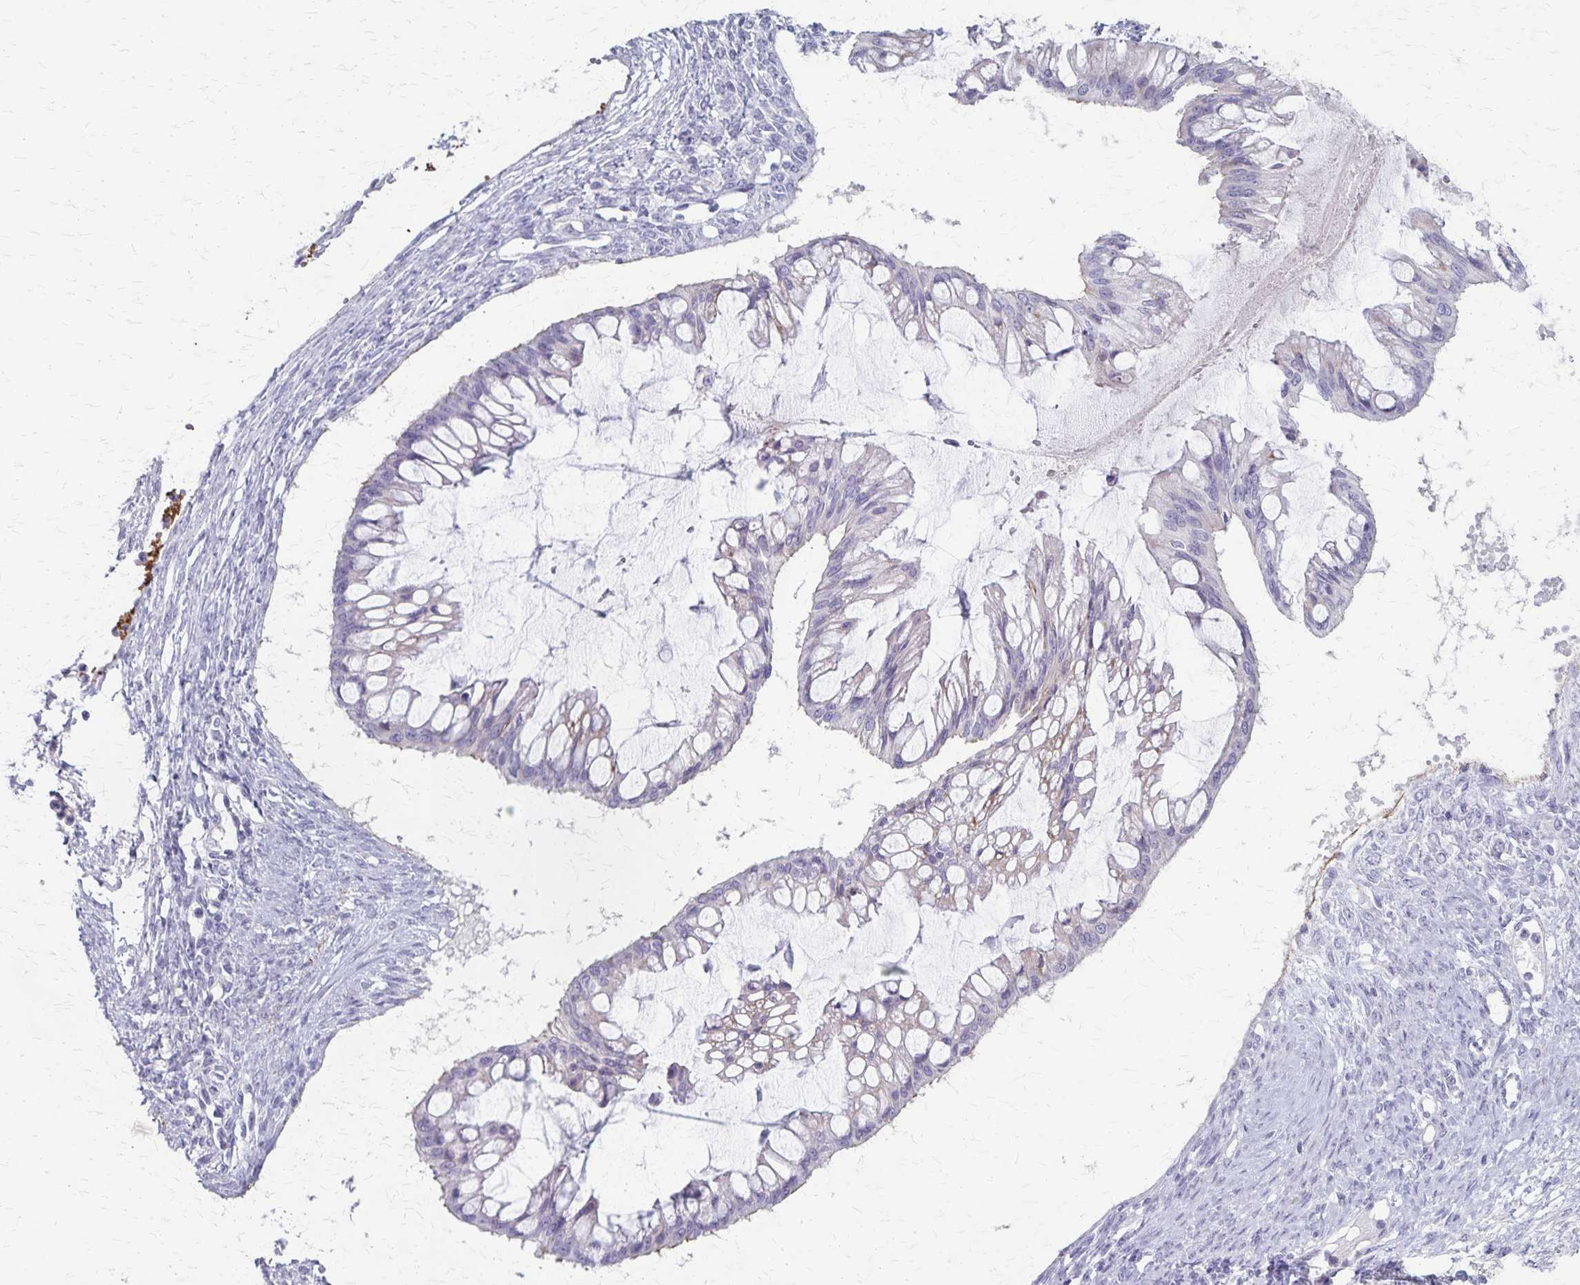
{"staining": {"intensity": "negative", "quantity": "none", "location": "none"}, "tissue": "ovarian cancer", "cell_type": "Tumor cells", "image_type": "cancer", "snomed": [{"axis": "morphology", "description": "Cystadenocarcinoma, mucinous, NOS"}, {"axis": "topography", "description": "Ovary"}], "caption": "The photomicrograph exhibits no significant staining in tumor cells of ovarian mucinous cystadenocarcinoma.", "gene": "RASL10B", "patient": {"sex": "female", "age": 73}}